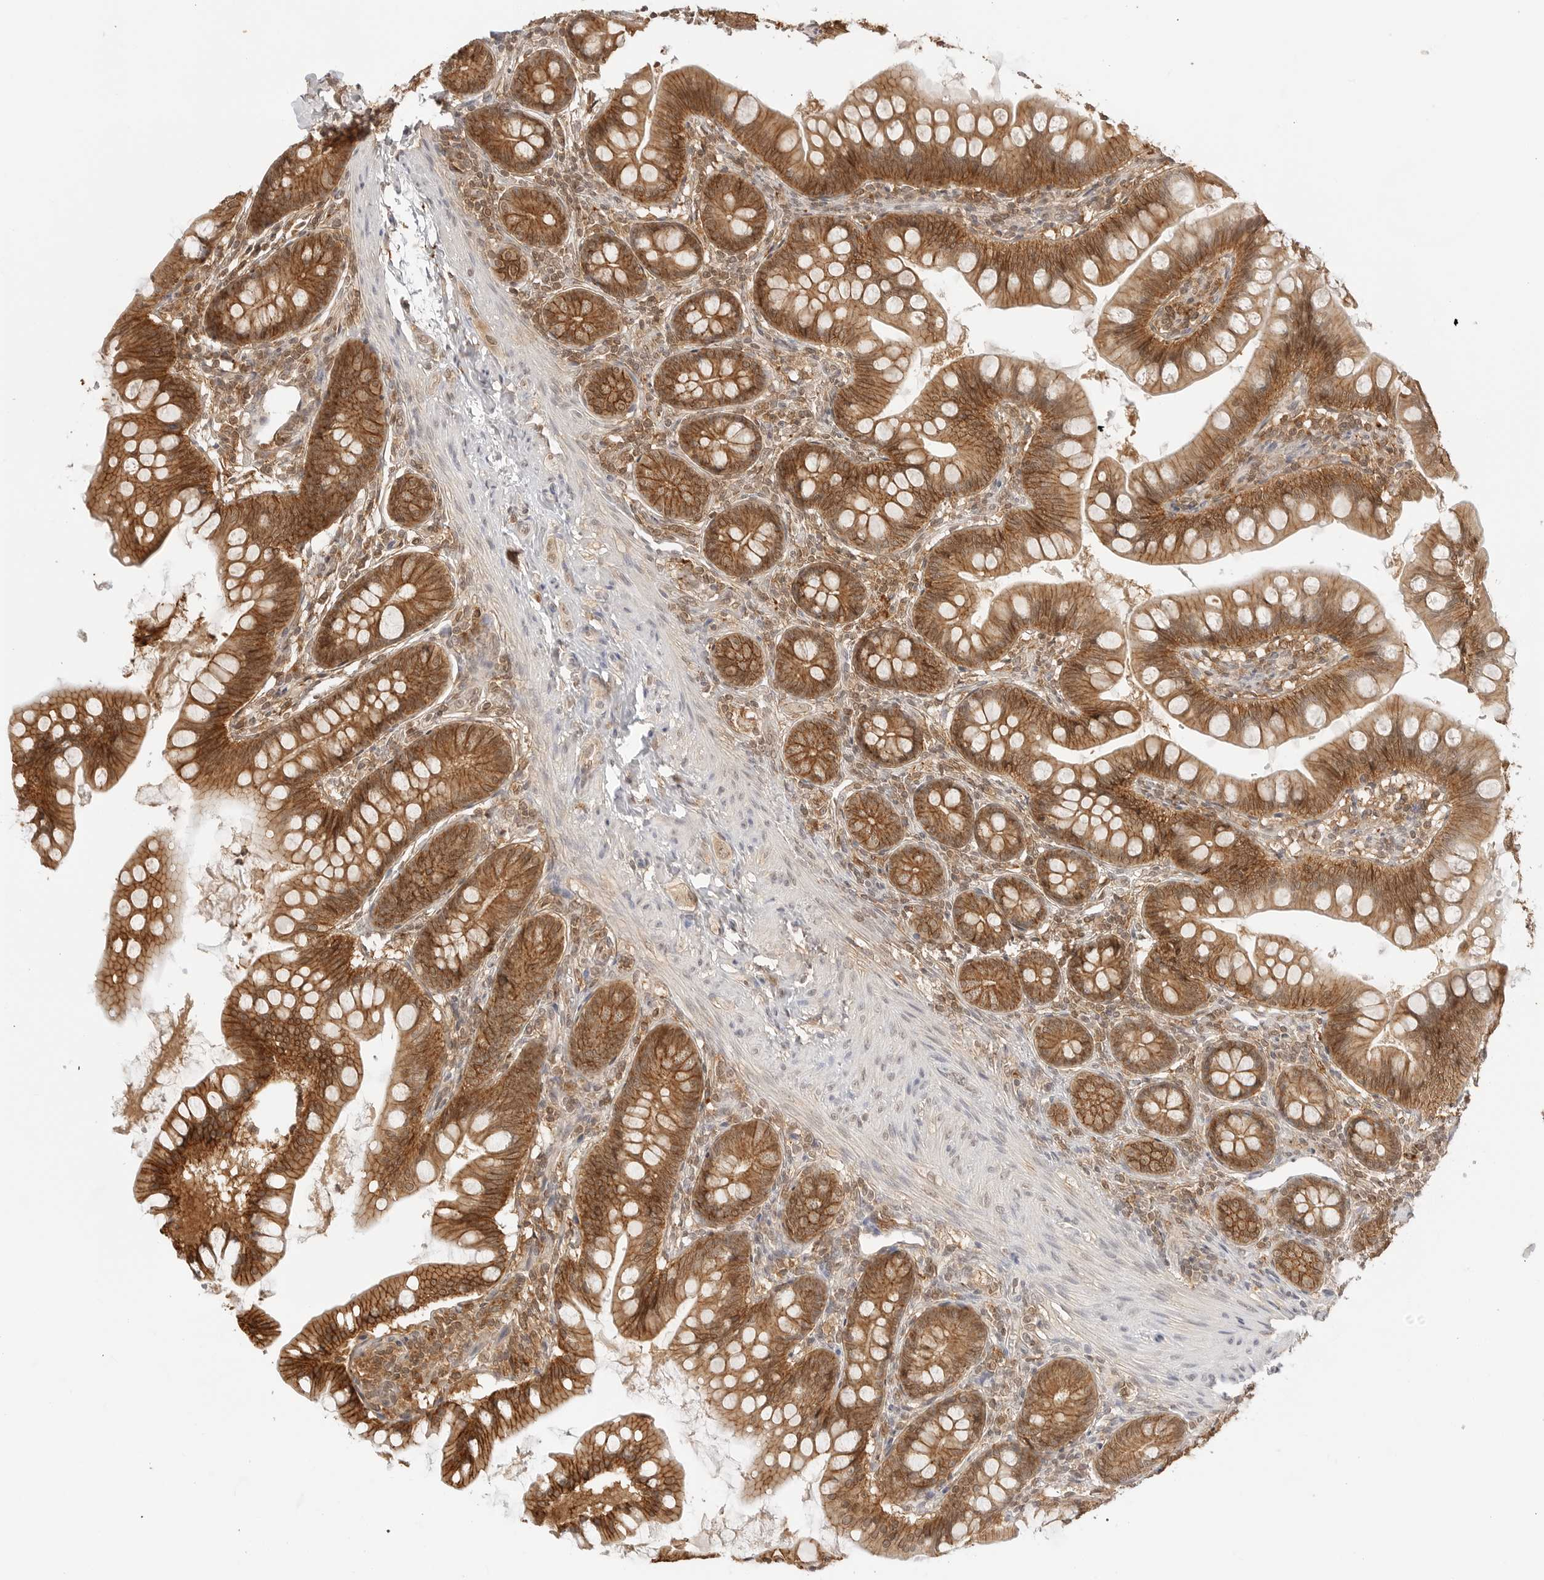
{"staining": {"intensity": "strong", "quantity": ">75%", "location": "cytoplasmic/membranous"}, "tissue": "small intestine", "cell_type": "Glandular cells", "image_type": "normal", "snomed": [{"axis": "morphology", "description": "Normal tissue, NOS"}, {"axis": "topography", "description": "Small intestine"}], "caption": "The image exhibits staining of unremarkable small intestine, revealing strong cytoplasmic/membranous protein expression (brown color) within glandular cells.", "gene": "EPHA1", "patient": {"sex": "male", "age": 7}}